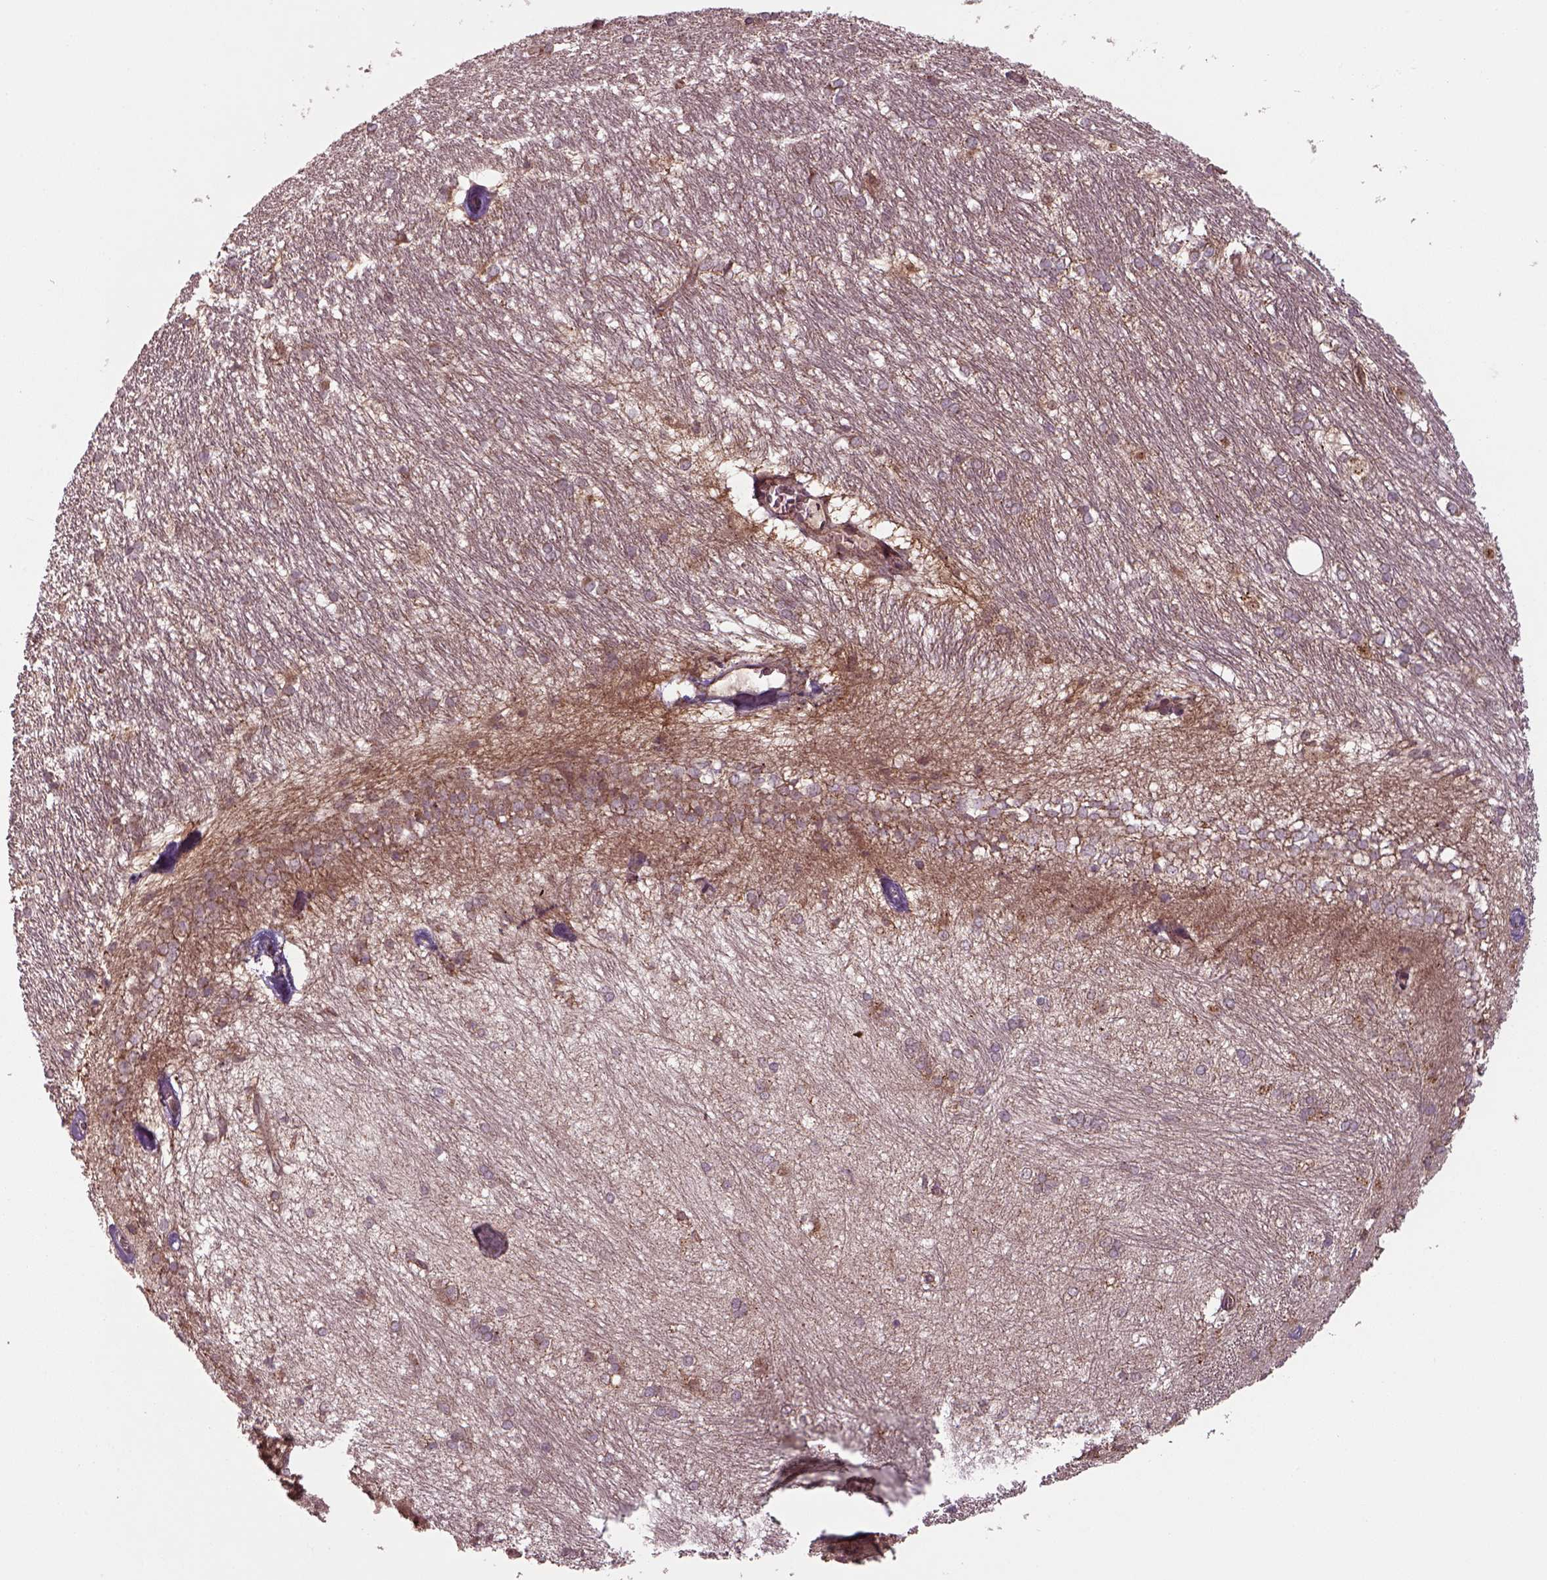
{"staining": {"intensity": "strong", "quantity": "<25%", "location": "cytoplasmic/membranous"}, "tissue": "hippocampus", "cell_type": "Glial cells", "image_type": "normal", "snomed": [{"axis": "morphology", "description": "Normal tissue, NOS"}, {"axis": "topography", "description": "Cerebral cortex"}, {"axis": "topography", "description": "Hippocampus"}], "caption": "An immunohistochemistry (IHC) histopathology image of benign tissue is shown. Protein staining in brown shows strong cytoplasmic/membranous positivity in hippocampus within glial cells.", "gene": "CHMP3", "patient": {"sex": "female", "age": 19}}